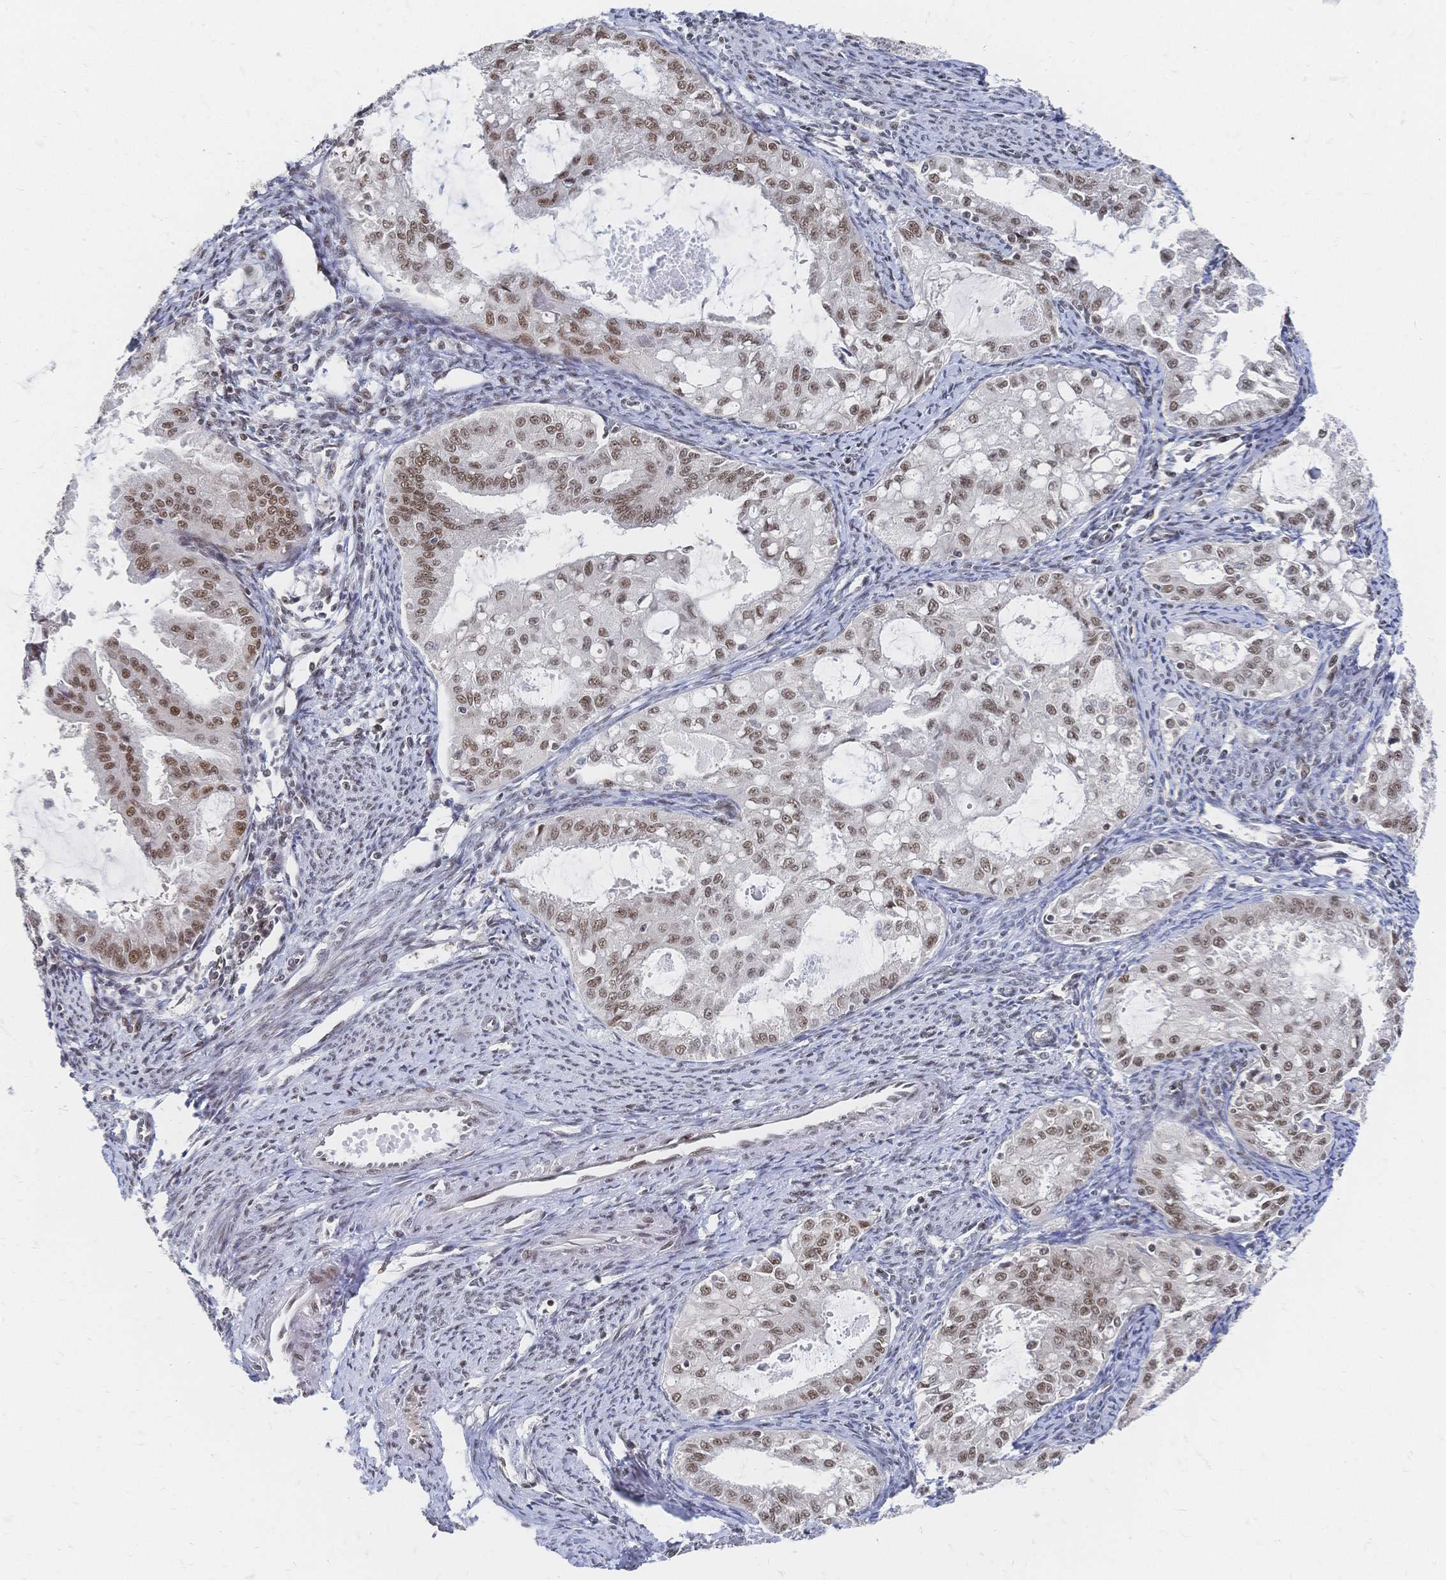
{"staining": {"intensity": "moderate", "quantity": ">75%", "location": "nuclear"}, "tissue": "endometrial cancer", "cell_type": "Tumor cells", "image_type": "cancer", "snomed": [{"axis": "morphology", "description": "Adenocarcinoma, NOS"}, {"axis": "topography", "description": "Endometrium"}], "caption": "Moderate nuclear protein expression is present in about >75% of tumor cells in endometrial cancer.", "gene": "NELFA", "patient": {"sex": "female", "age": 70}}